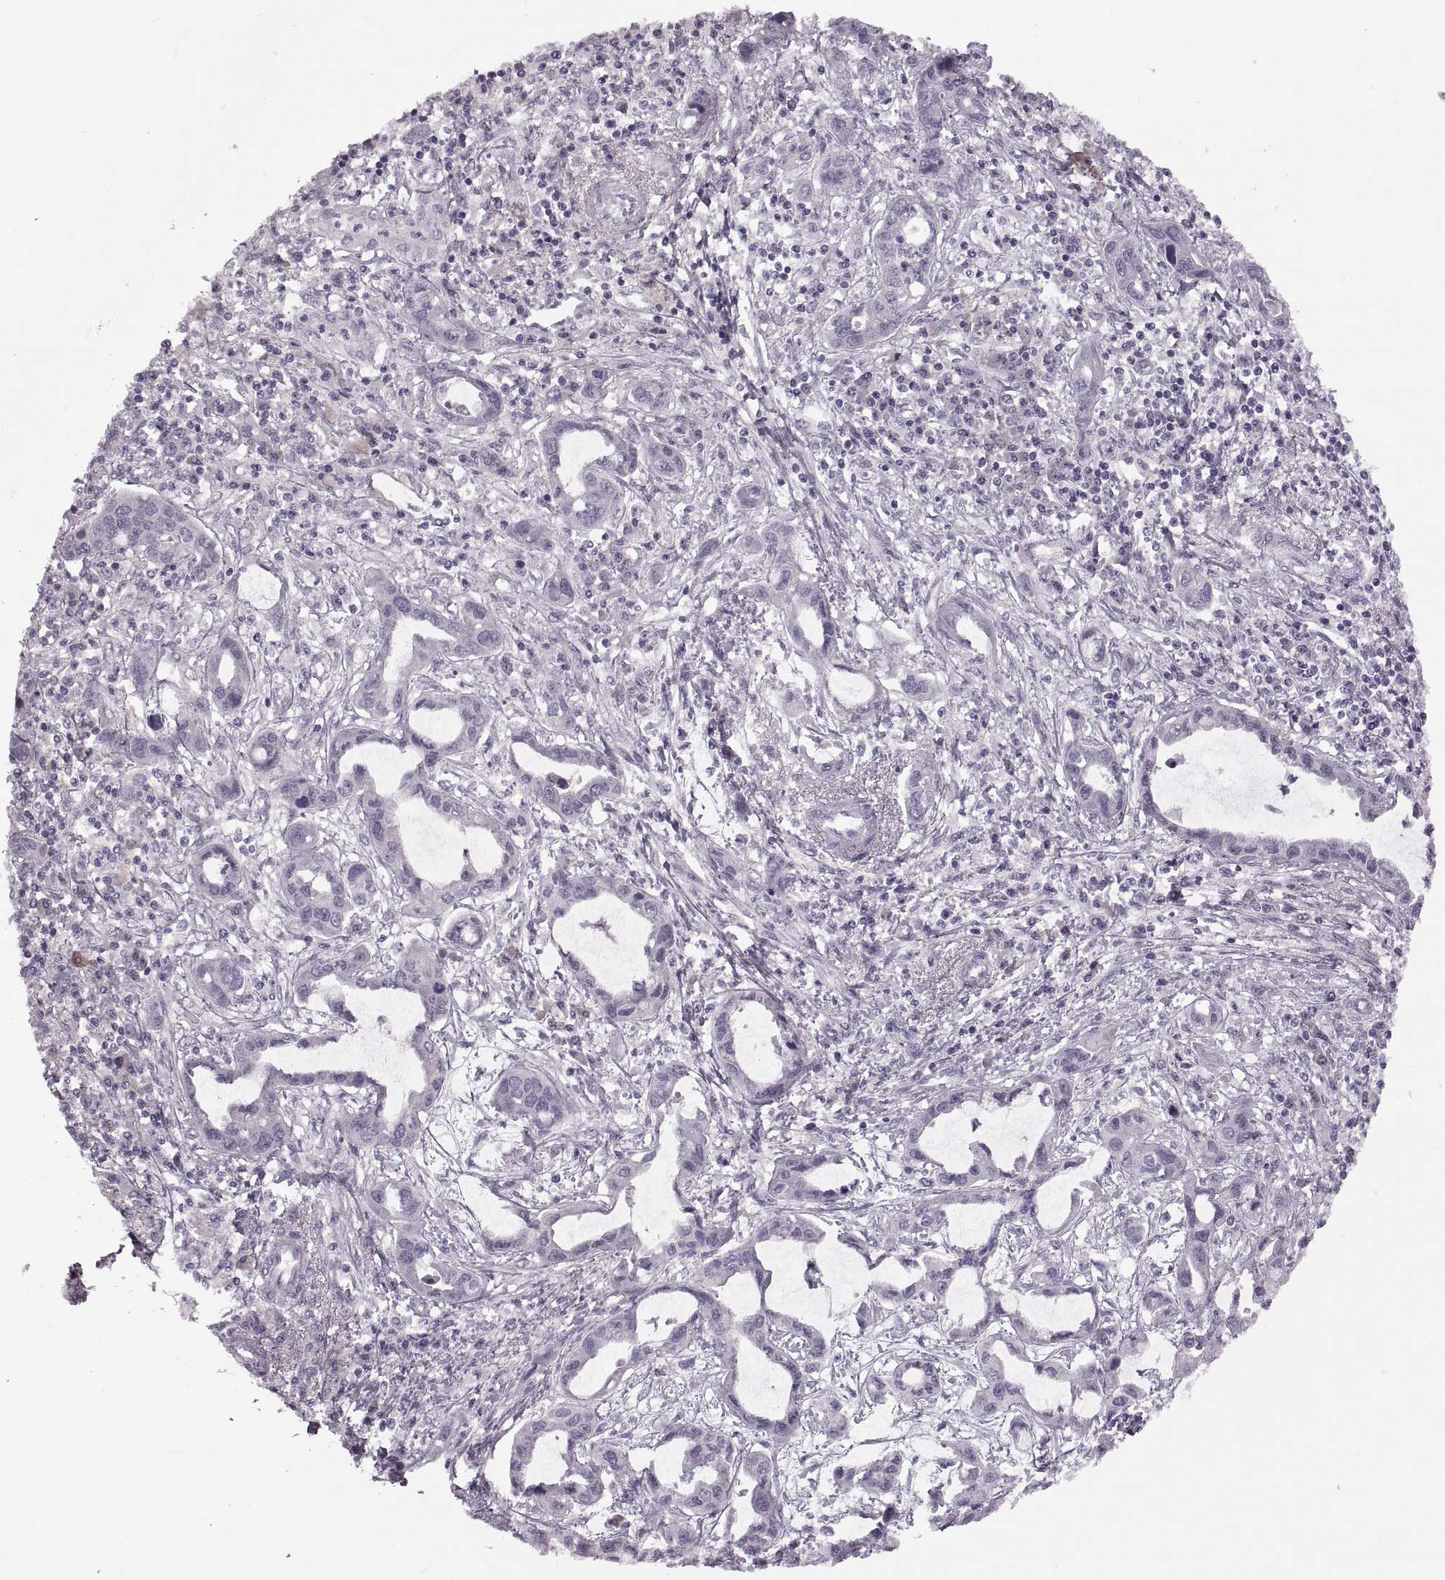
{"staining": {"intensity": "negative", "quantity": "none", "location": "none"}, "tissue": "liver cancer", "cell_type": "Tumor cells", "image_type": "cancer", "snomed": [{"axis": "morphology", "description": "Cholangiocarcinoma"}, {"axis": "topography", "description": "Liver"}], "caption": "Cholangiocarcinoma (liver) was stained to show a protein in brown. There is no significant expression in tumor cells.", "gene": "PRSS54", "patient": {"sex": "male", "age": 58}}